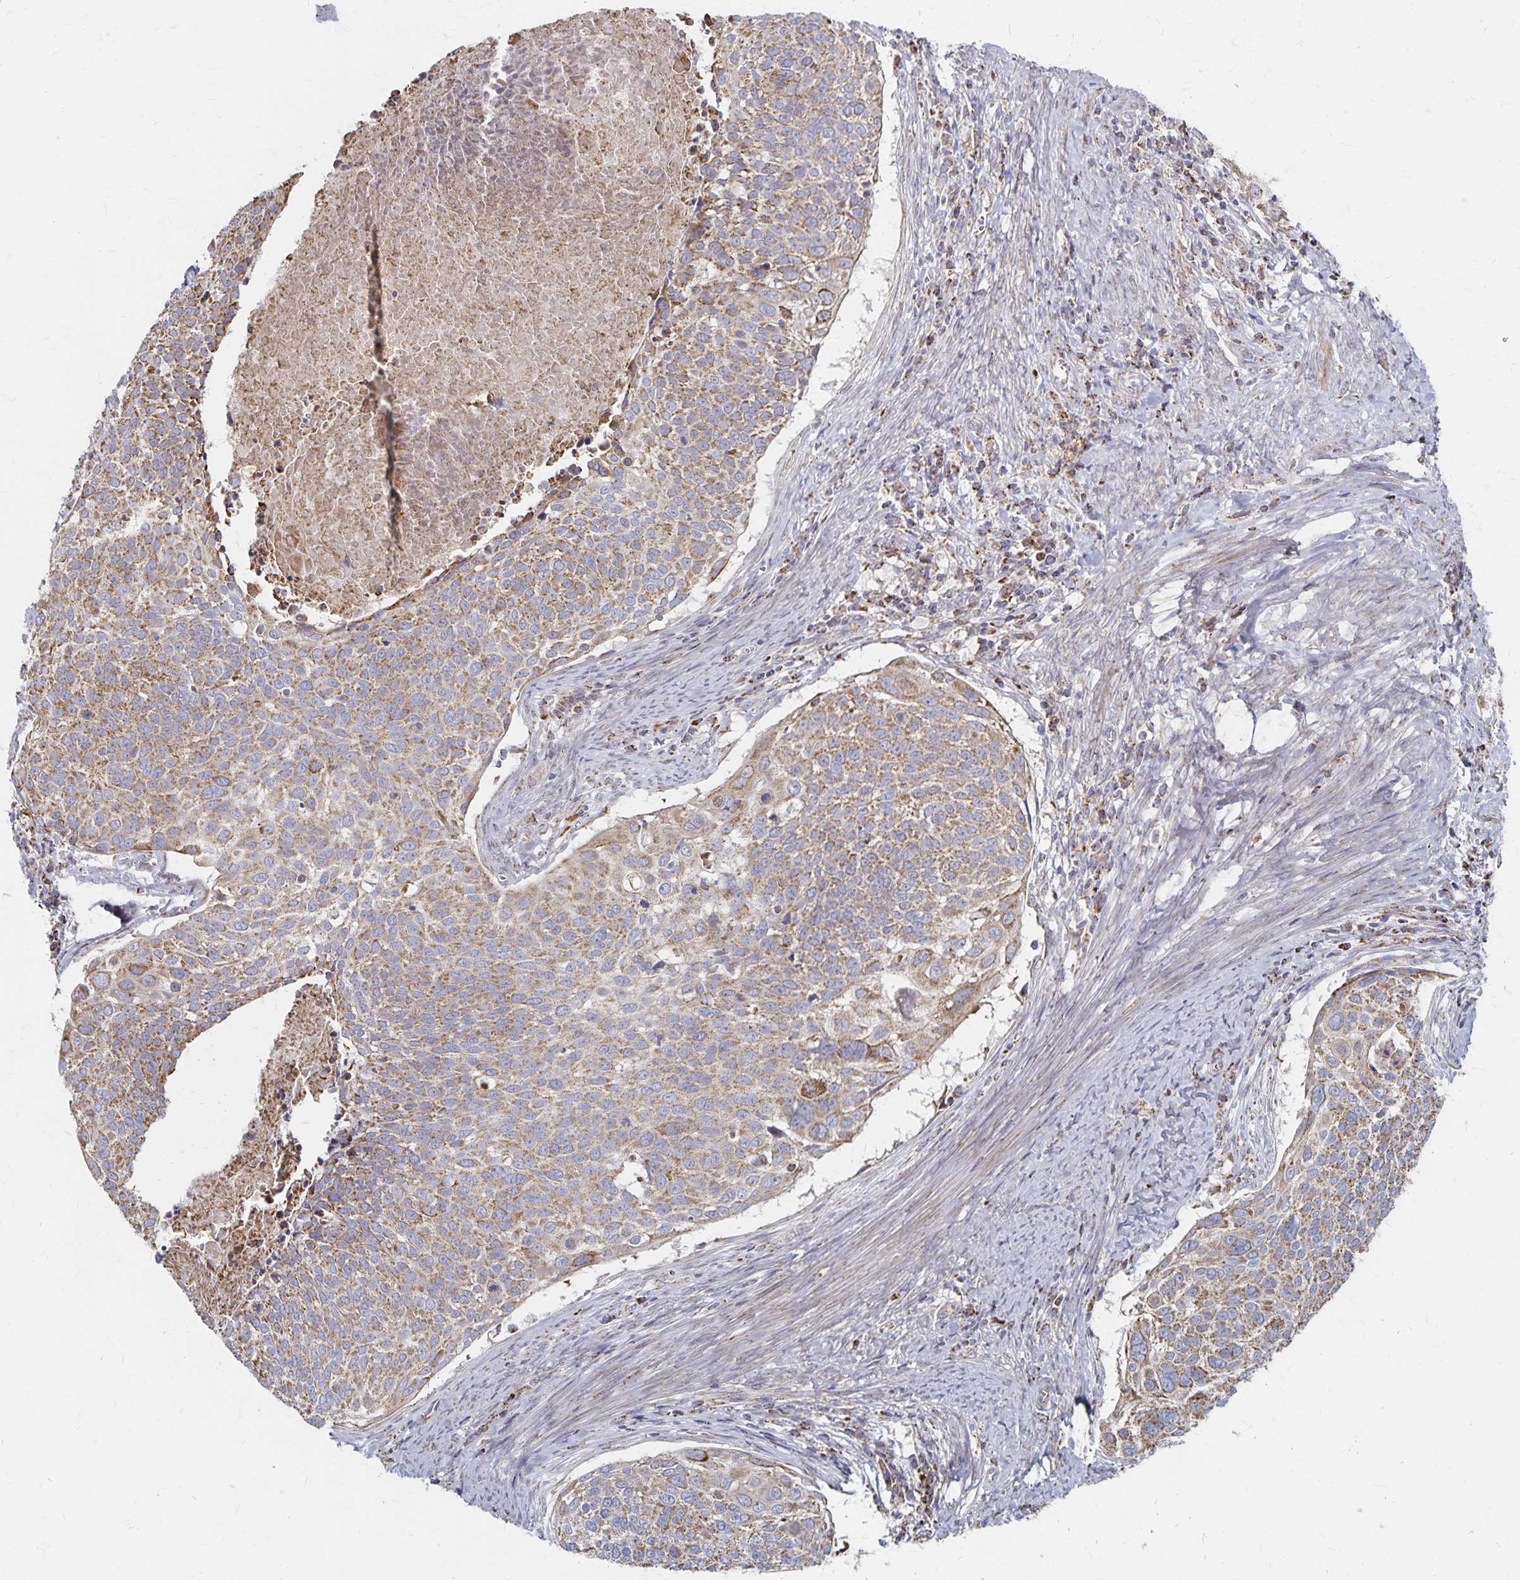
{"staining": {"intensity": "moderate", "quantity": ">75%", "location": "cytoplasmic/membranous"}, "tissue": "cervical cancer", "cell_type": "Tumor cells", "image_type": "cancer", "snomed": [{"axis": "morphology", "description": "Squamous cell carcinoma, NOS"}, {"axis": "topography", "description": "Cervix"}], "caption": "Protein staining of cervical cancer tissue displays moderate cytoplasmic/membranous staining in approximately >75% of tumor cells.", "gene": "DYRK4", "patient": {"sex": "female", "age": 39}}